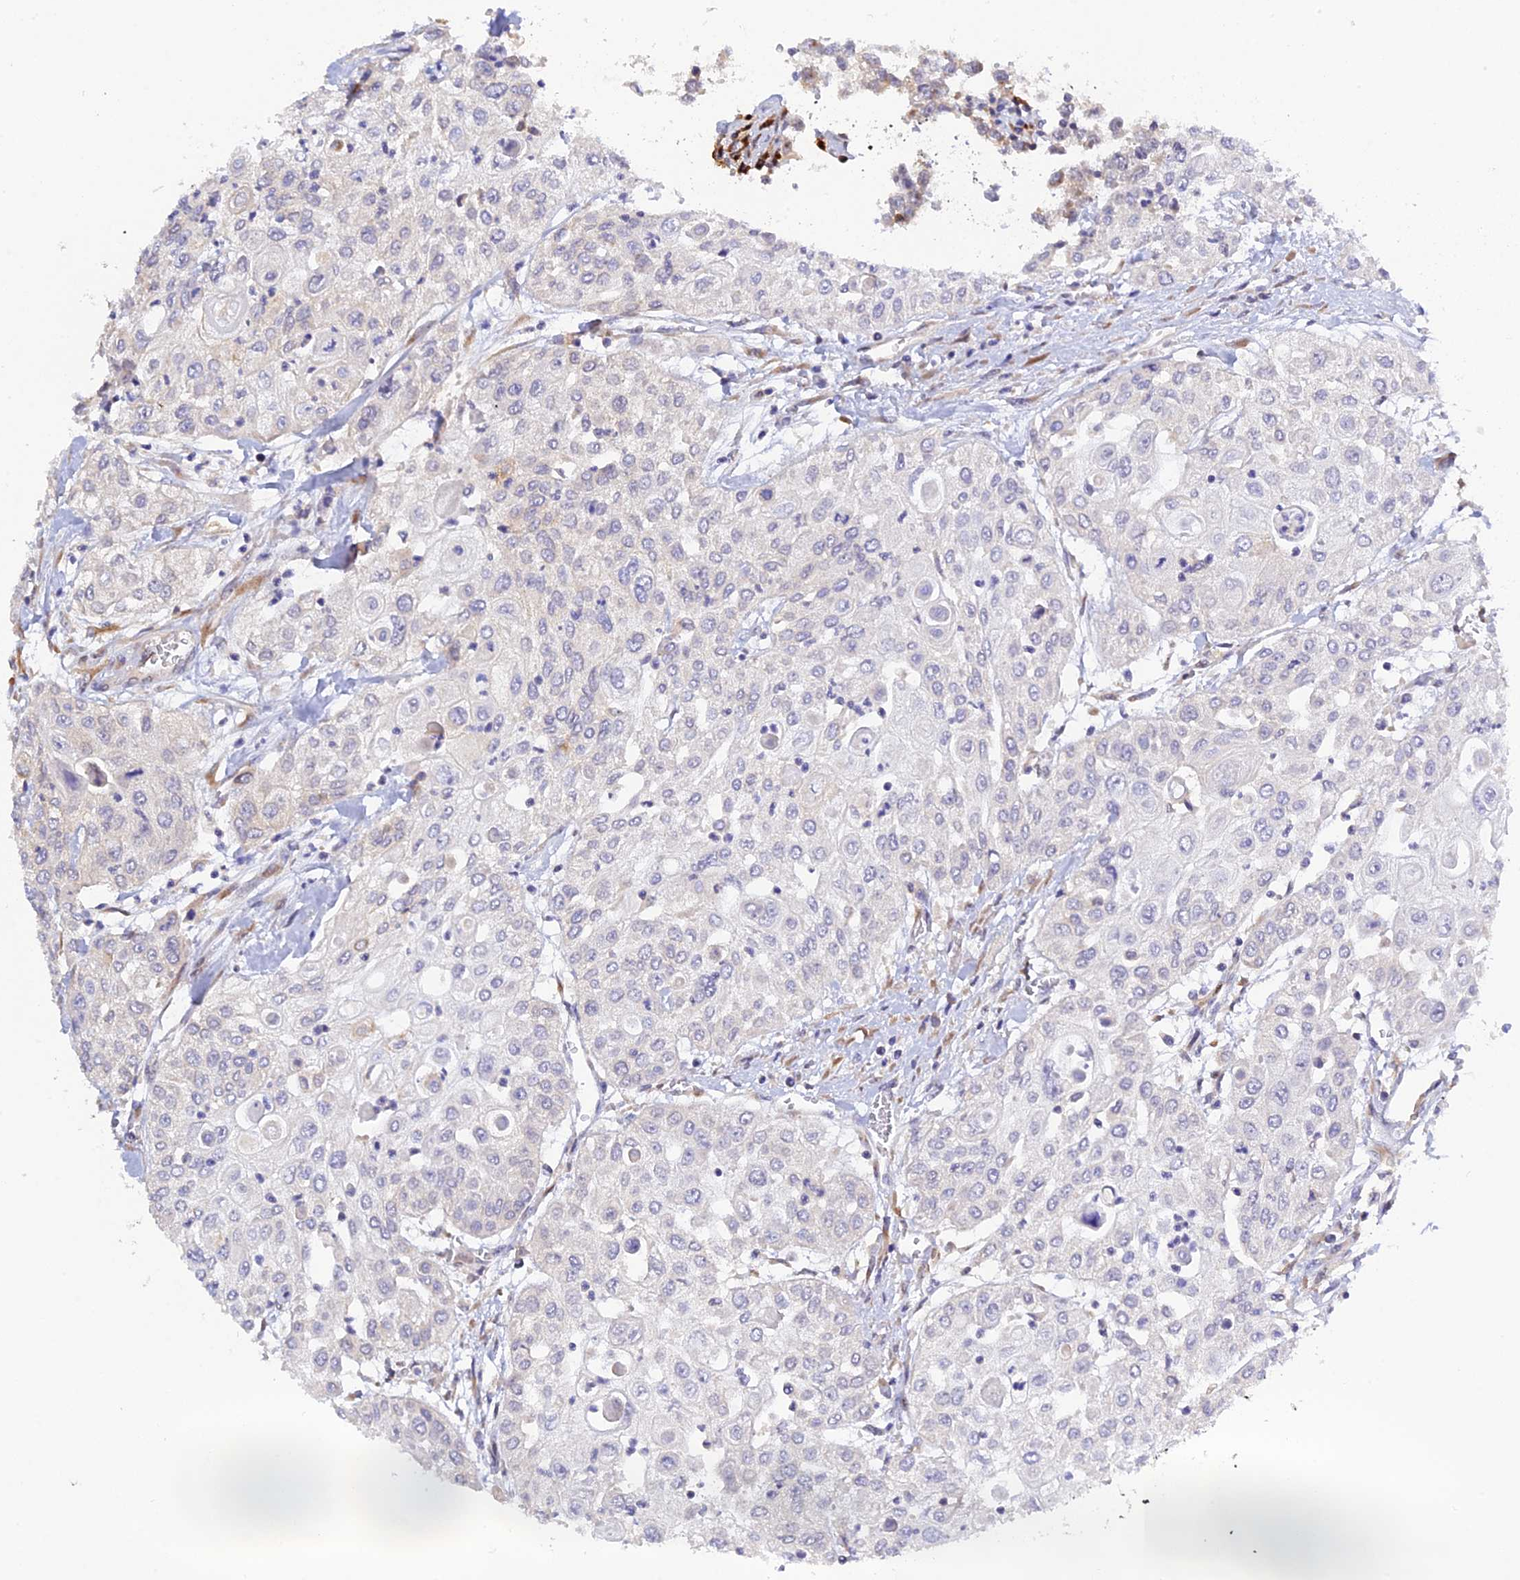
{"staining": {"intensity": "negative", "quantity": "none", "location": "none"}, "tissue": "urothelial cancer", "cell_type": "Tumor cells", "image_type": "cancer", "snomed": [{"axis": "morphology", "description": "Urothelial carcinoma, High grade"}, {"axis": "topography", "description": "Urinary bladder"}], "caption": "DAB immunohistochemical staining of human high-grade urothelial carcinoma exhibits no significant staining in tumor cells. (Brightfield microscopy of DAB (3,3'-diaminobenzidine) immunohistochemistry at high magnification).", "gene": "SNX17", "patient": {"sex": "female", "age": 79}}